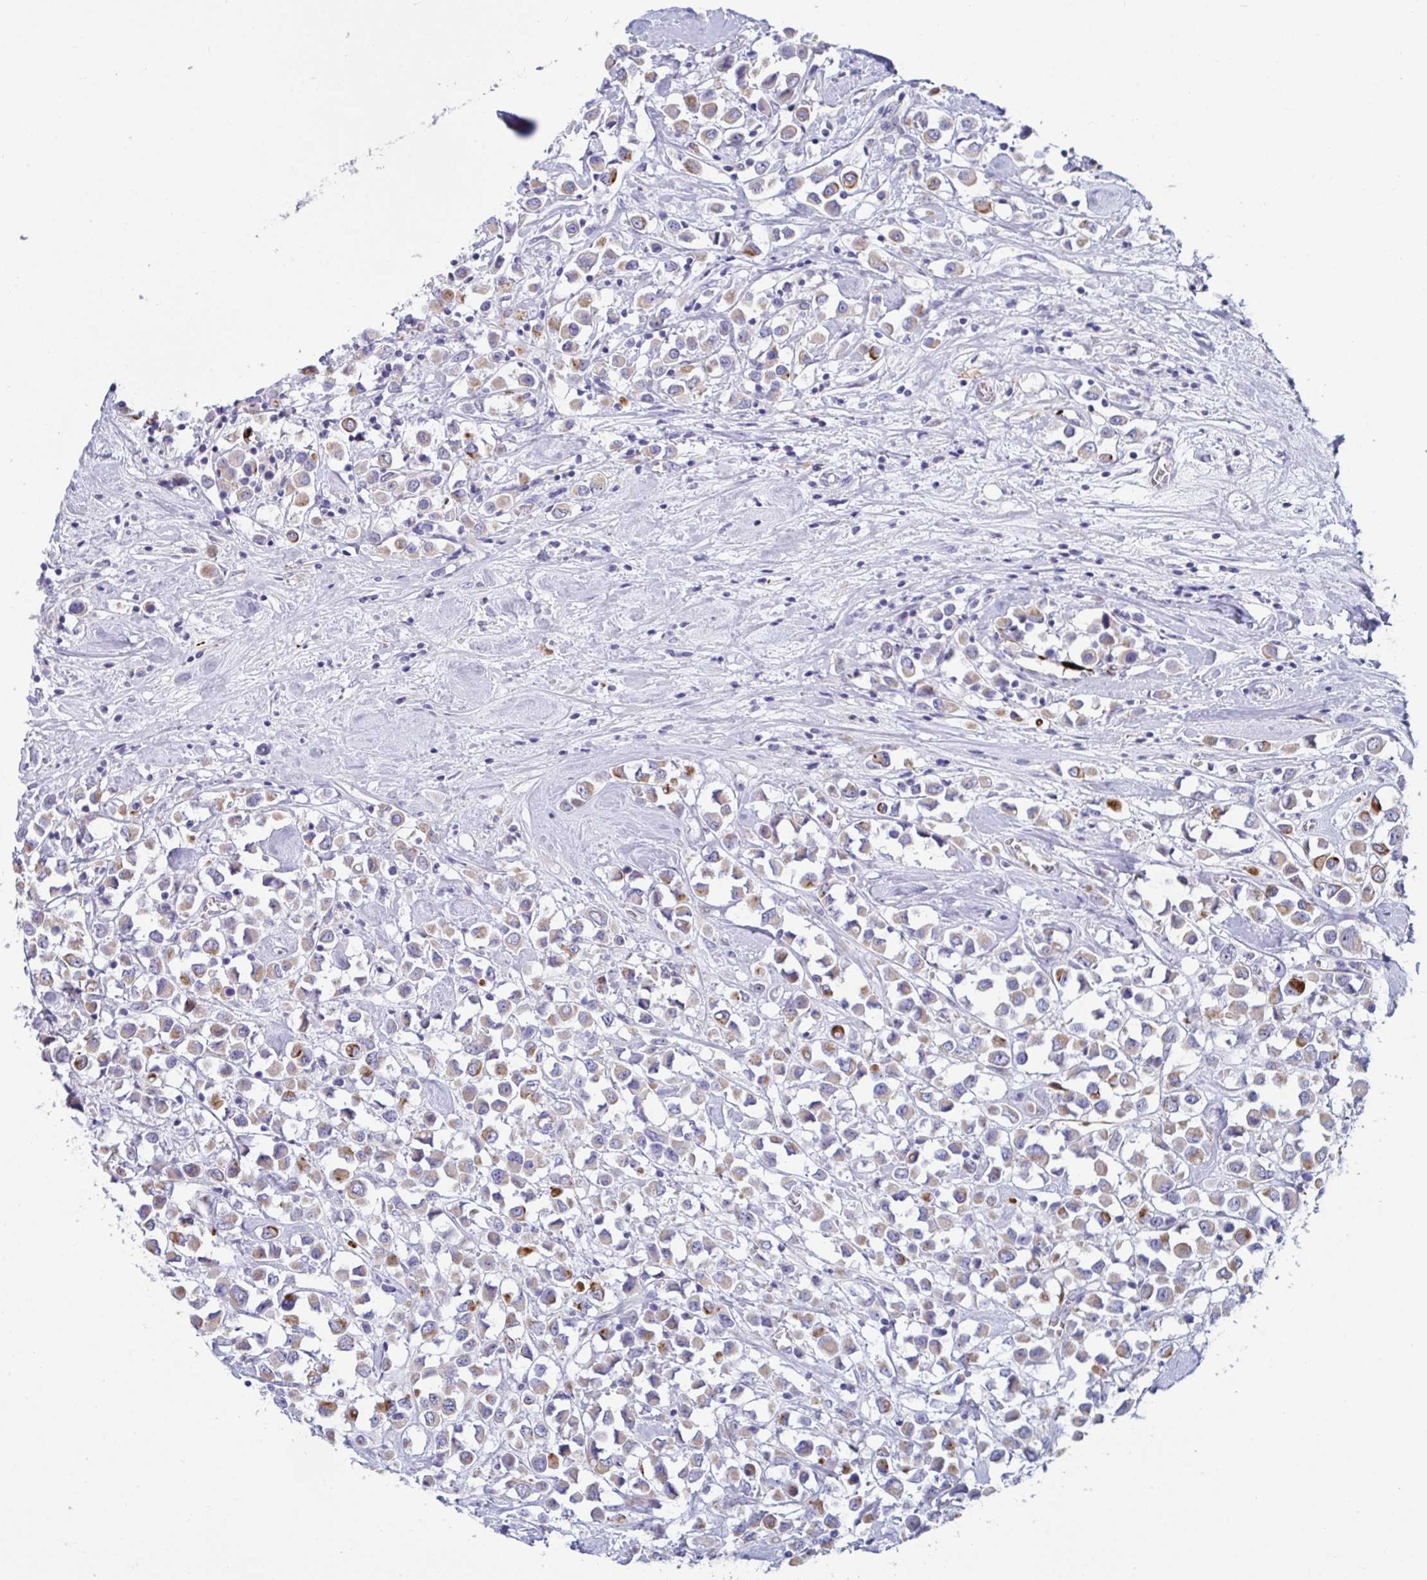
{"staining": {"intensity": "weak", "quantity": "25%-75%", "location": "cytoplasmic/membranous"}, "tissue": "breast cancer", "cell_type": "Tumor cells", "image_type": "cancer", "snomed": [{"axis": "morphology", "description": "Duct carcinoma"}, {"axis": "topography", "description": "Breast"}], "caption": "The immunohistochemical stain labels weak cytoplasmic/membranous positivity in tumor cells of invasive ductal carcinoma (breast) tissue.", "gene": "TAS2R38", "patient": {"sex": "female", "age": 61}}